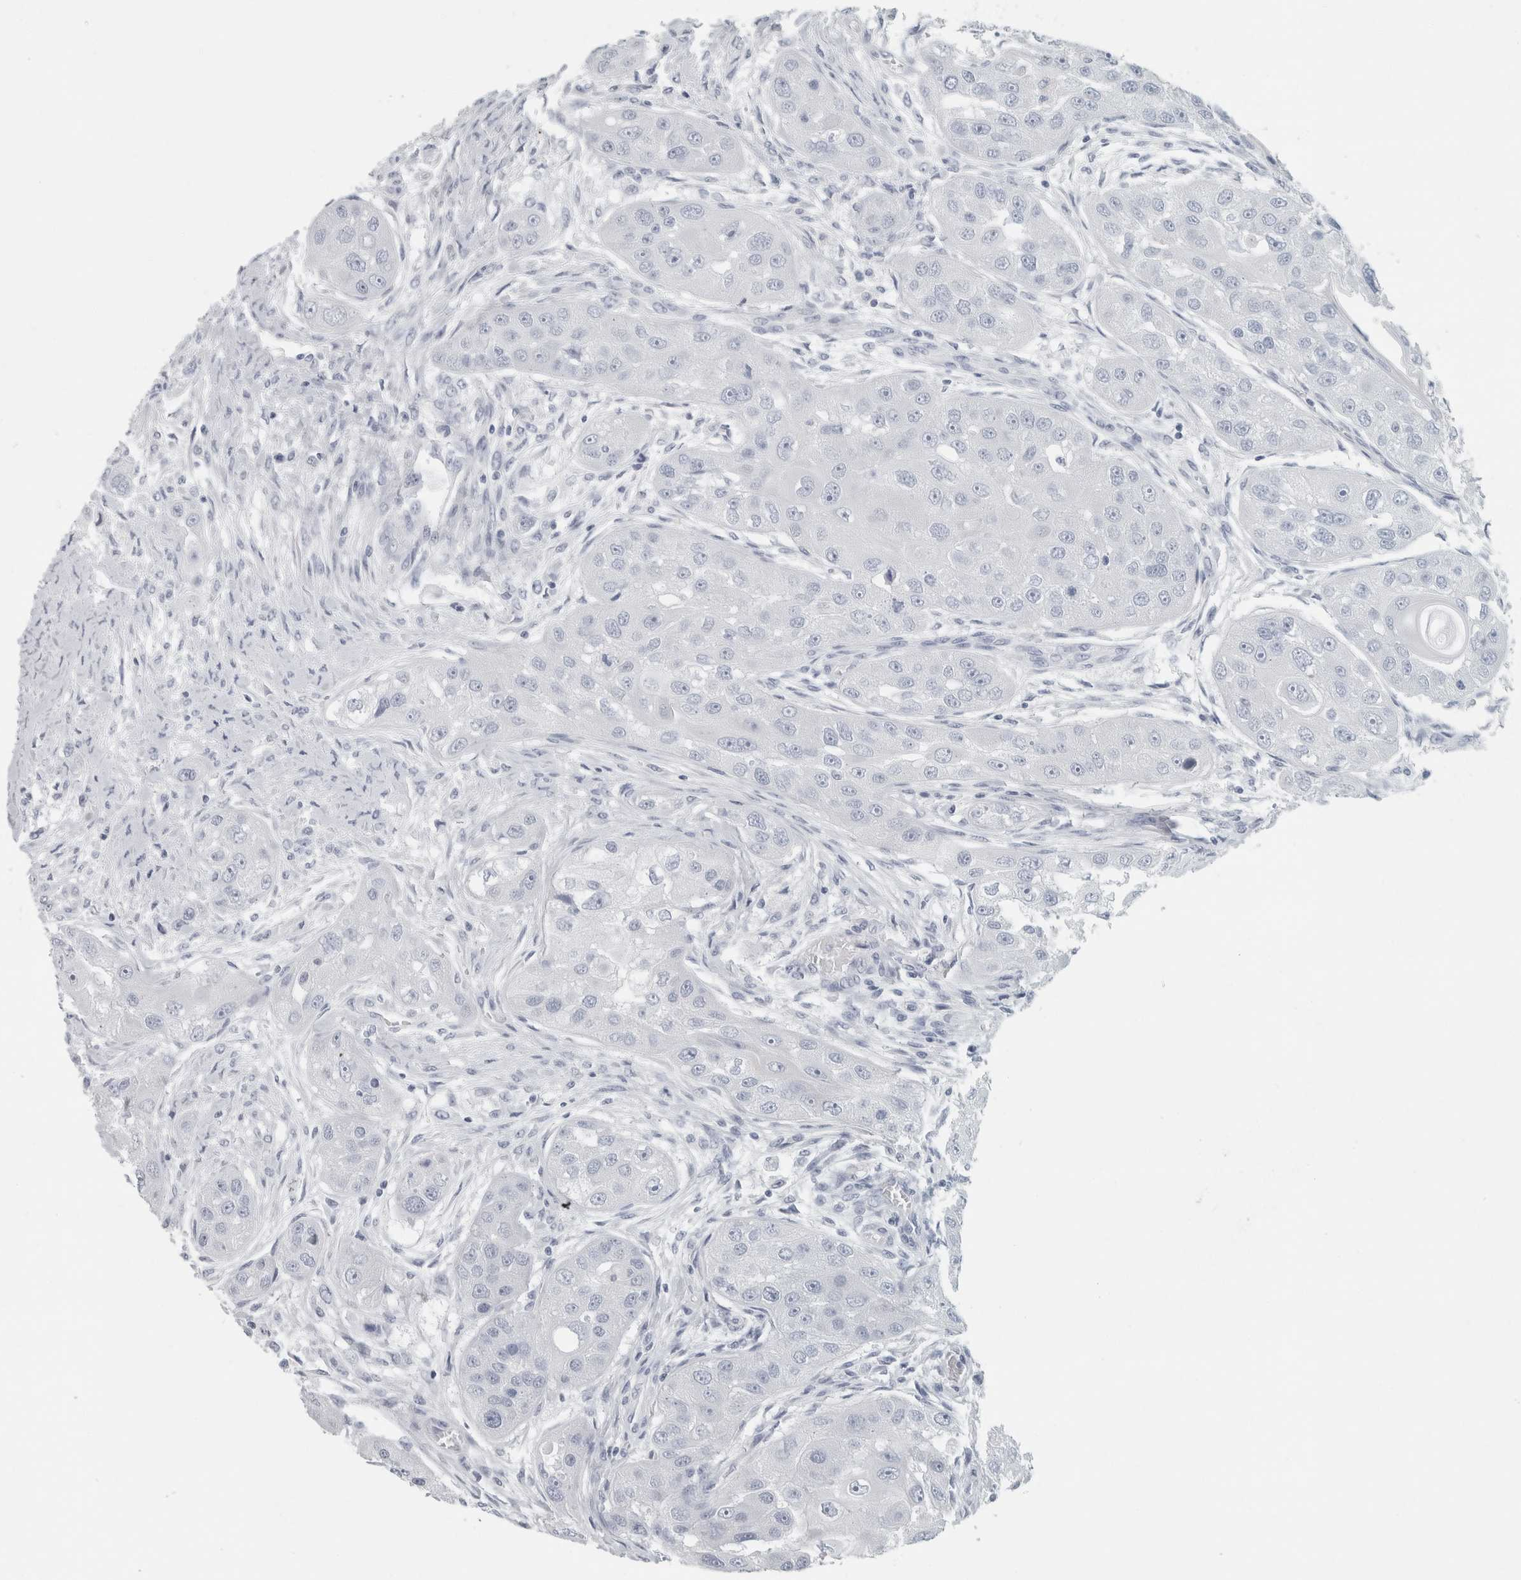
{"staining": {"intensity": "negative", "quantity": "none", "location": "none"}, "tissue": "head and neck cancer", "cell_type": "Tumor cells", "image_type": "cancer", "snomed": [{"axis": "morphology", "description": "Normal tissue, NOS"}, {"axis": "morphology", "description": "Squamous cell carcinoma, NOS"}, {"axis": "topography", "description": "Skeletal muscle"}, {"axis": "topography", "description": "Head-Neck"}], "caption": "An image of human head and neck squamous cell carcinoma is negative for staining in tumor cells.", "gene": "SLC28A3", "patient": {"sex": "male", "age": 51}}